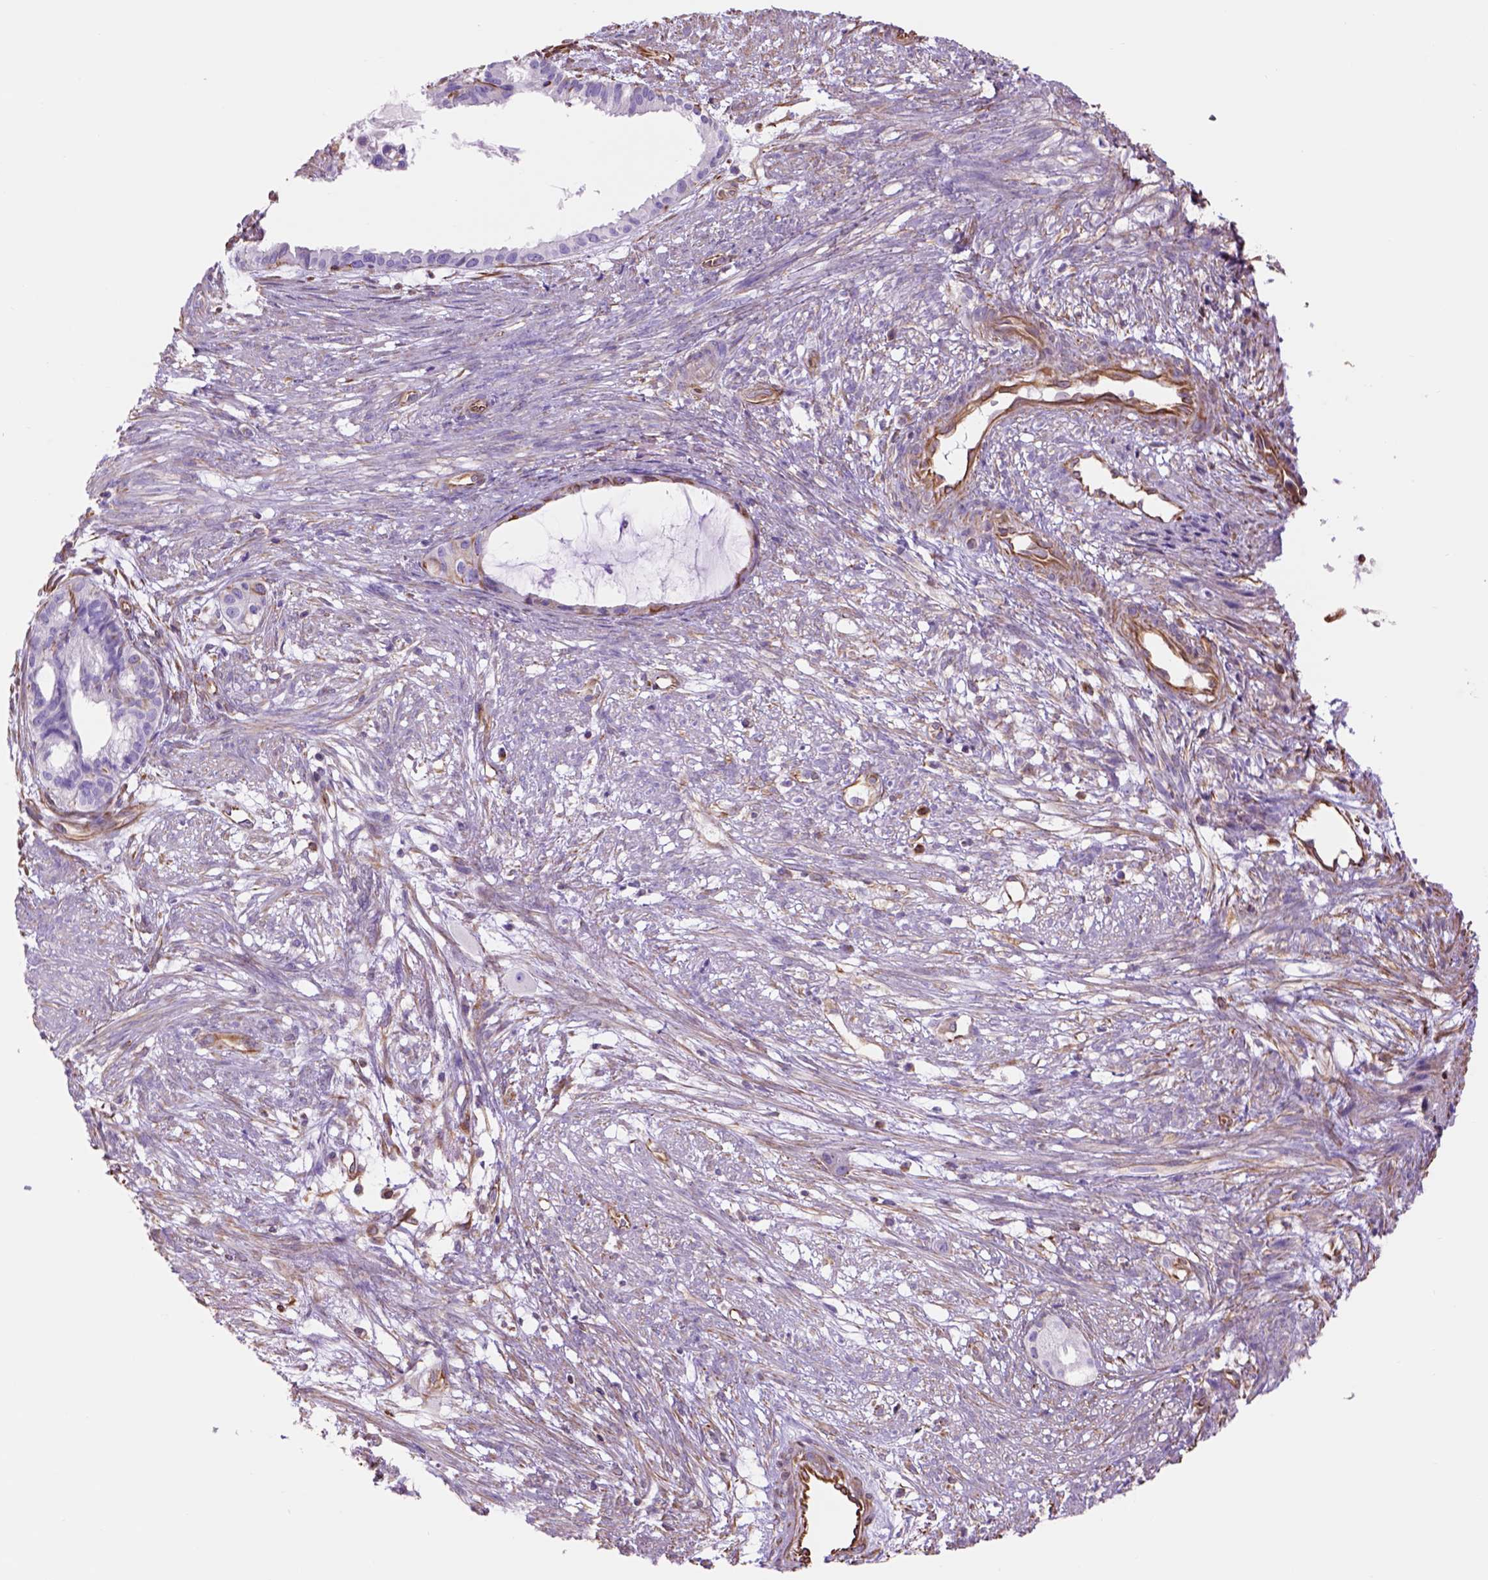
{"staining": {"intensity": "moderate", "quantity": "25%-75%", "location": "cytoplasmic/membranous"}, "tissue": "endometrial cancer", "cell_type": "Tumor cells", "image_type": "cancer", "snomed": [{"axis": "morphology", "description": "Adenocarcinoma, NOS"}, {"axis": "topography", "description": "Endometrium"}], "caption": "High-power microscopy captured an IHC photomicrograph of endometrial cancer, revealing moderate cytoplasmic/membranous expression in approximately 25%-75% of tumor cells. (Brightfield microscopy of DAB IHC at high magnification).", "gene": "ZZZ3", "patient": {"sex": "female", "age": 86}}